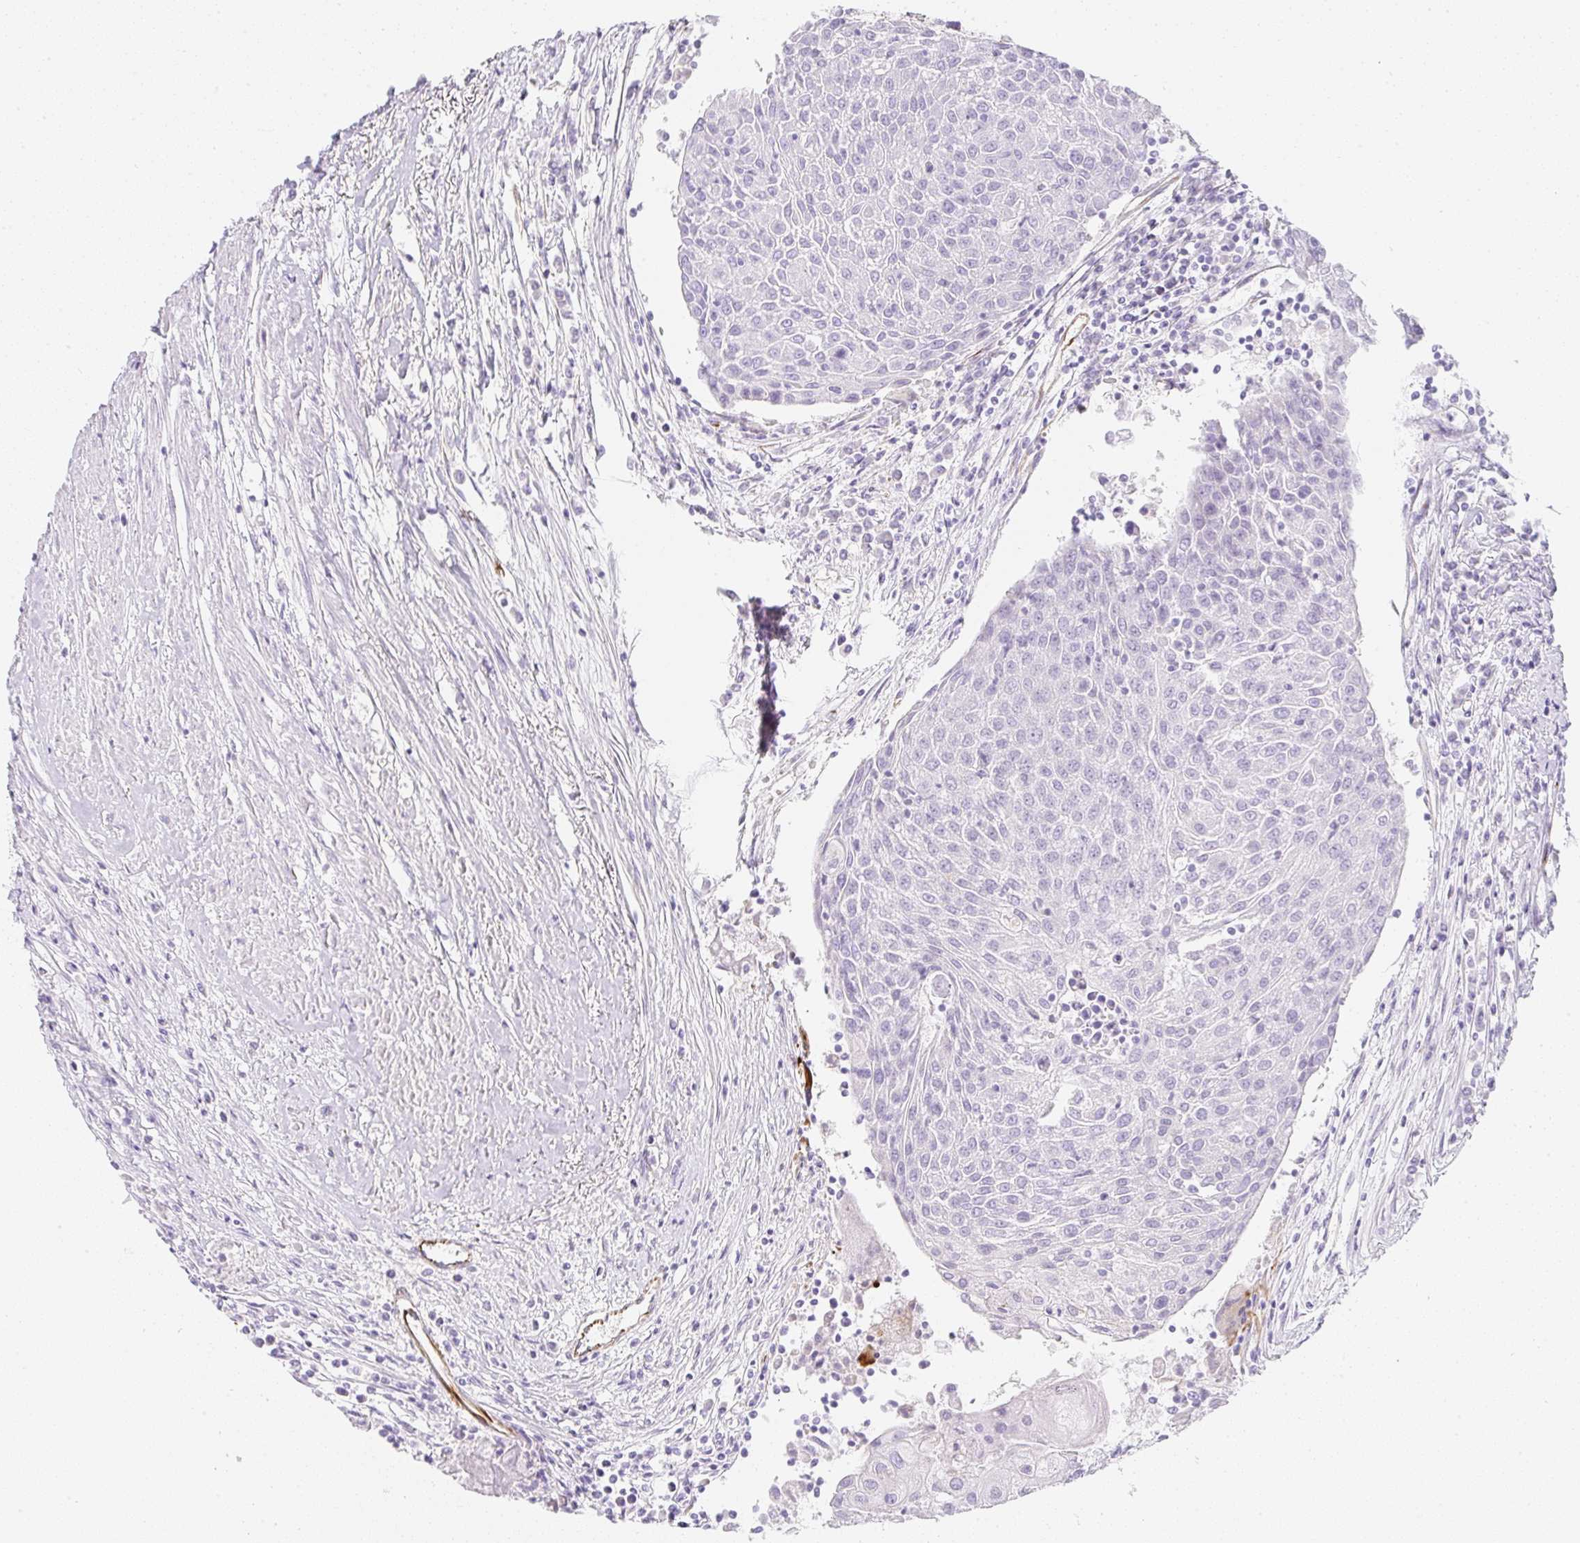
{"staining": {"intensity": "negative", "quantity": "none", "location": "none"}, "tissue": "urothelial cancer", "cell_type": "Tumor cells", "image_type": "cancer", "snomed": [{"axis": "morphology", "description": "Urothelial carcinoma, High grade"}, {"axis": "topography", "description": "Urinary bladder"}], "caption": "Tumor cells show no significant staining in urothelial carcinoma (high-grade). (Brightfield microscopy of DAB (3,3'-diaminobenzidine) immunohistochemistry at high magnification).", "gene": "ZNF689", "patient": {"sex": "female", "age": 85}}